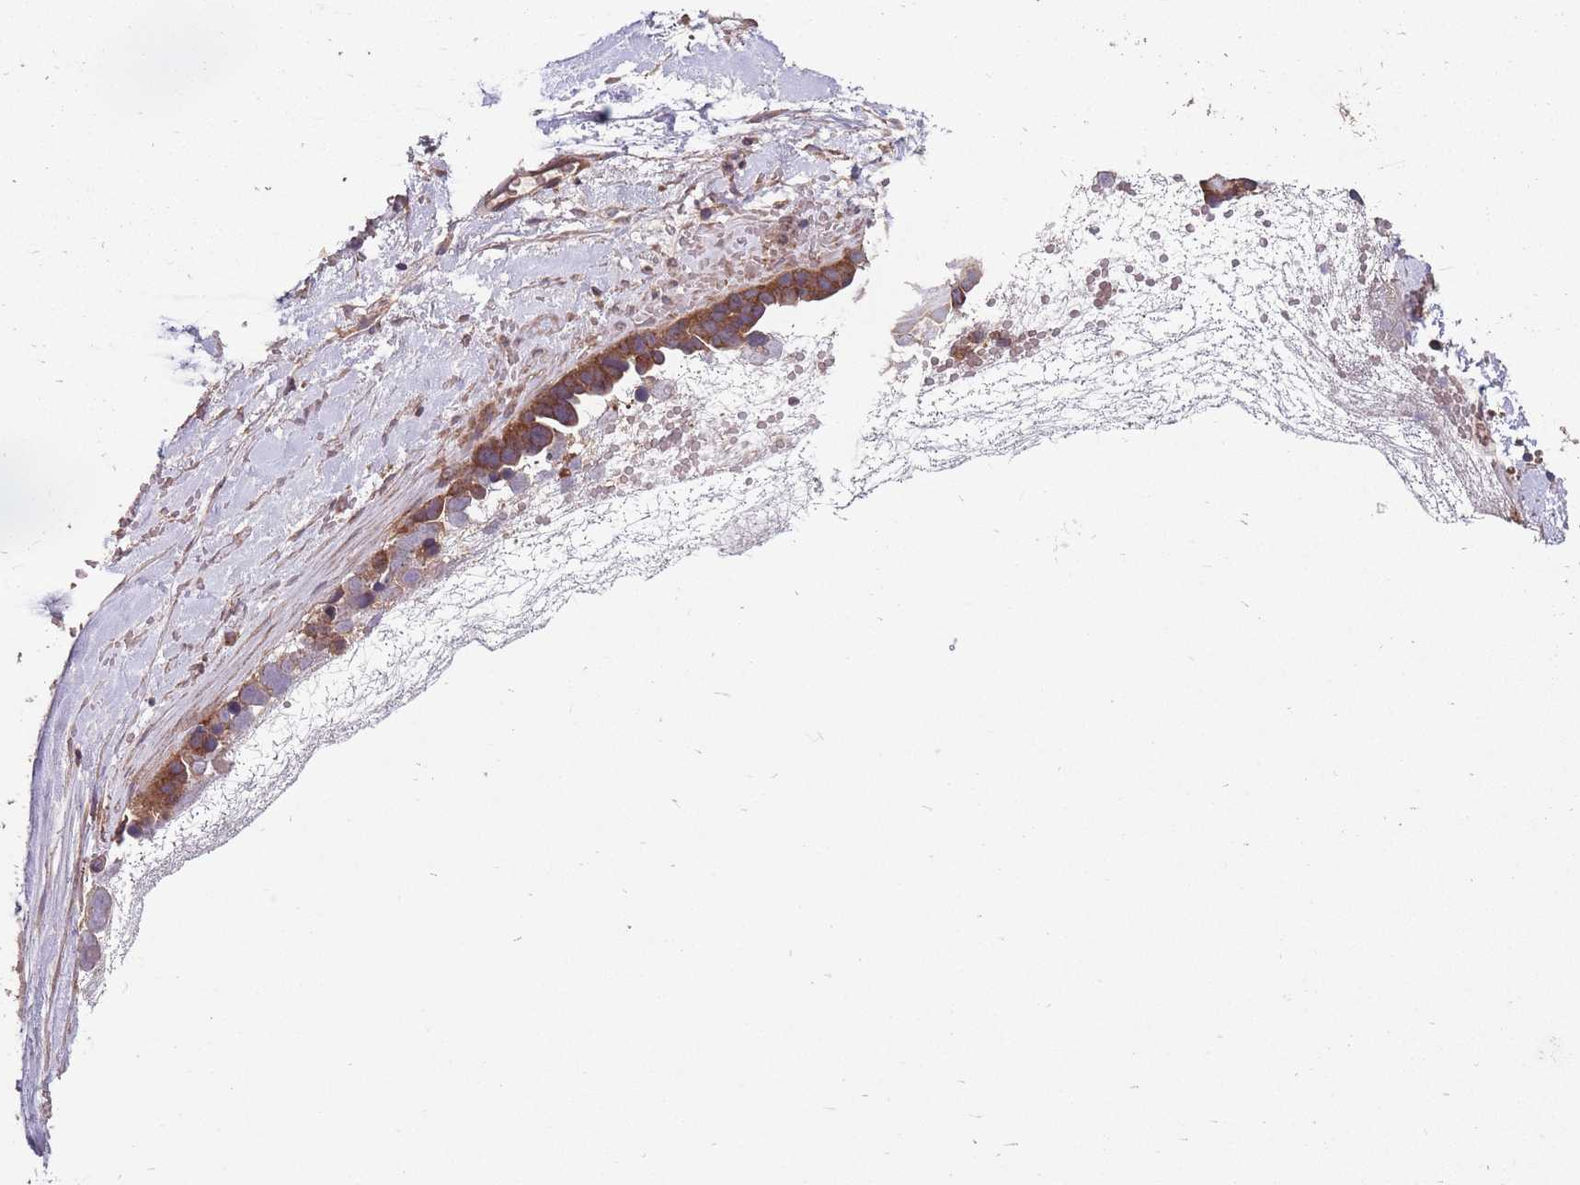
{"staining": {"intensity": "strong", "quantity": ">75%", "location": "cytoplasmic/membranous"}, "tissue": "ovarian cancer", "cell_type": "Tumor cells", "image_type": "cancer", "snomed": [{"axis": "morphology", "description": "Cystadenocarcinoma, serous, NOS"}, {"axis": "topography", "description": "Ovary"}], "caption": "Ovarian cancer (serous cystadenocarcinoma) stained with immunohistochemistry (IHC) displays strong cytoplasmic/membranous staining in about >75% of tumor cells. (DAB = brown stain, brightfield microscopy at high magnification).", "gene": "ZPR1", "patient": {"sex": "female", "age": 54}}